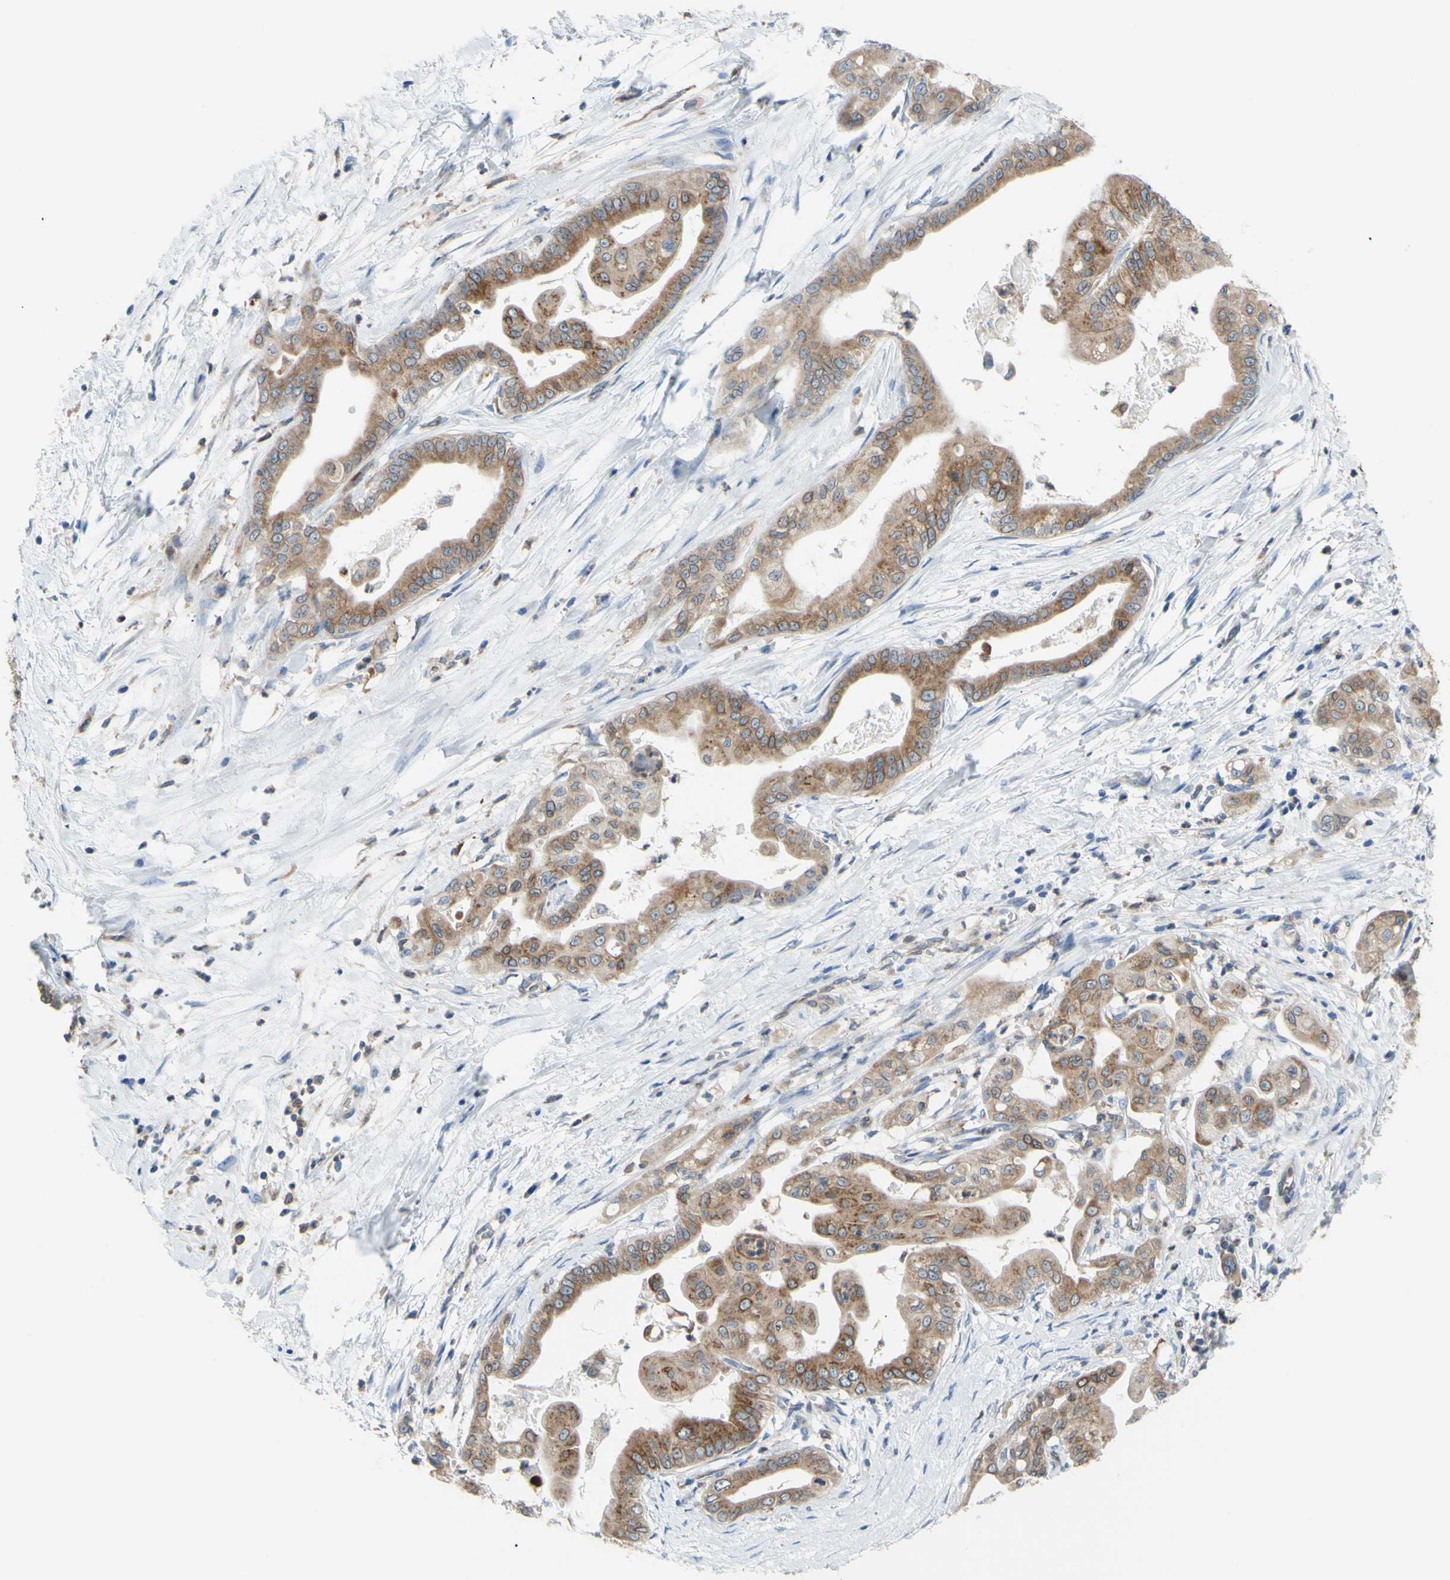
{"staining": {"intensity": "moderate", "quantity": ">75%", "location": "cytoplasmic/membranous"}, "tissue": "pancreatic cancer", "cell_type": "Tumor cells", "image_type": "cancer", "snomed": [{"axis": "morphology", "description": "Adenocarcinoma, NOS"}, {"axis": "topography", "description": "Pancreas"}], "caption": "Pancreatic adenocarcinoma stained for a protein shows moderate cytoplasmic/membranous positivity in tumor cells.", "gene": "MGST2", "patient": {"sex": "female", "age": 75}}